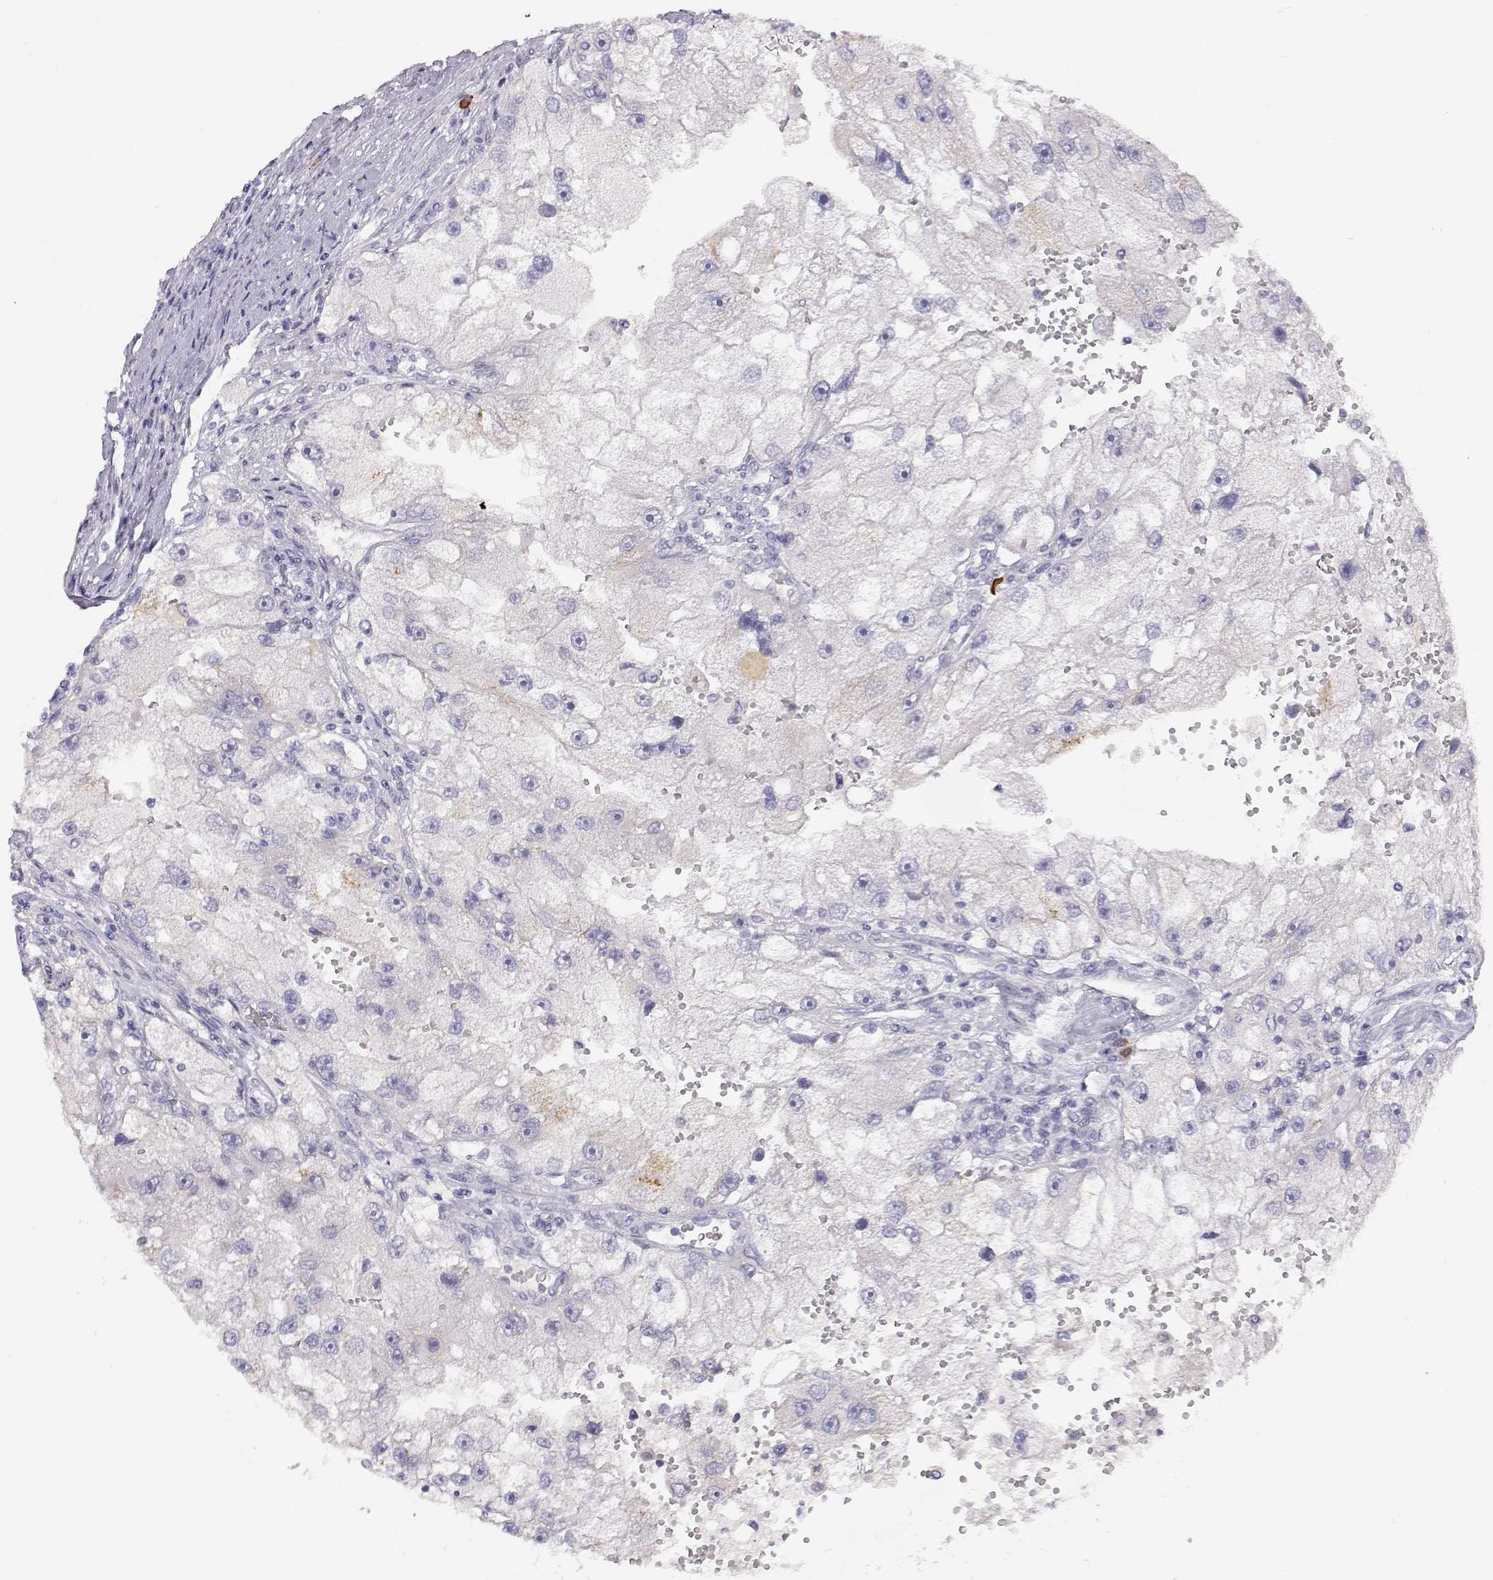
{"staining": {"intensity": "negative", "quantity": "none", "location": "none"}, "tissue": "renal cancer", "cell_type": "Tumor cells", "image_type": "cancer", "snomed": [{"axis": "morphology", "description": "Adenocarcinoma, NOS"}, {"axis": "topography", "description": "Kidney"}], "caption": "High magnification brightfield microscopy of renal adenocarcinoma stained with DAB (3,3'-diaminobenzidine) (brown) and counterstained with hematoxylin (blue): tumor cells show no significant positivity.", "gene": "CDHR1", "patient": {"sex": "male", "age": 63}}